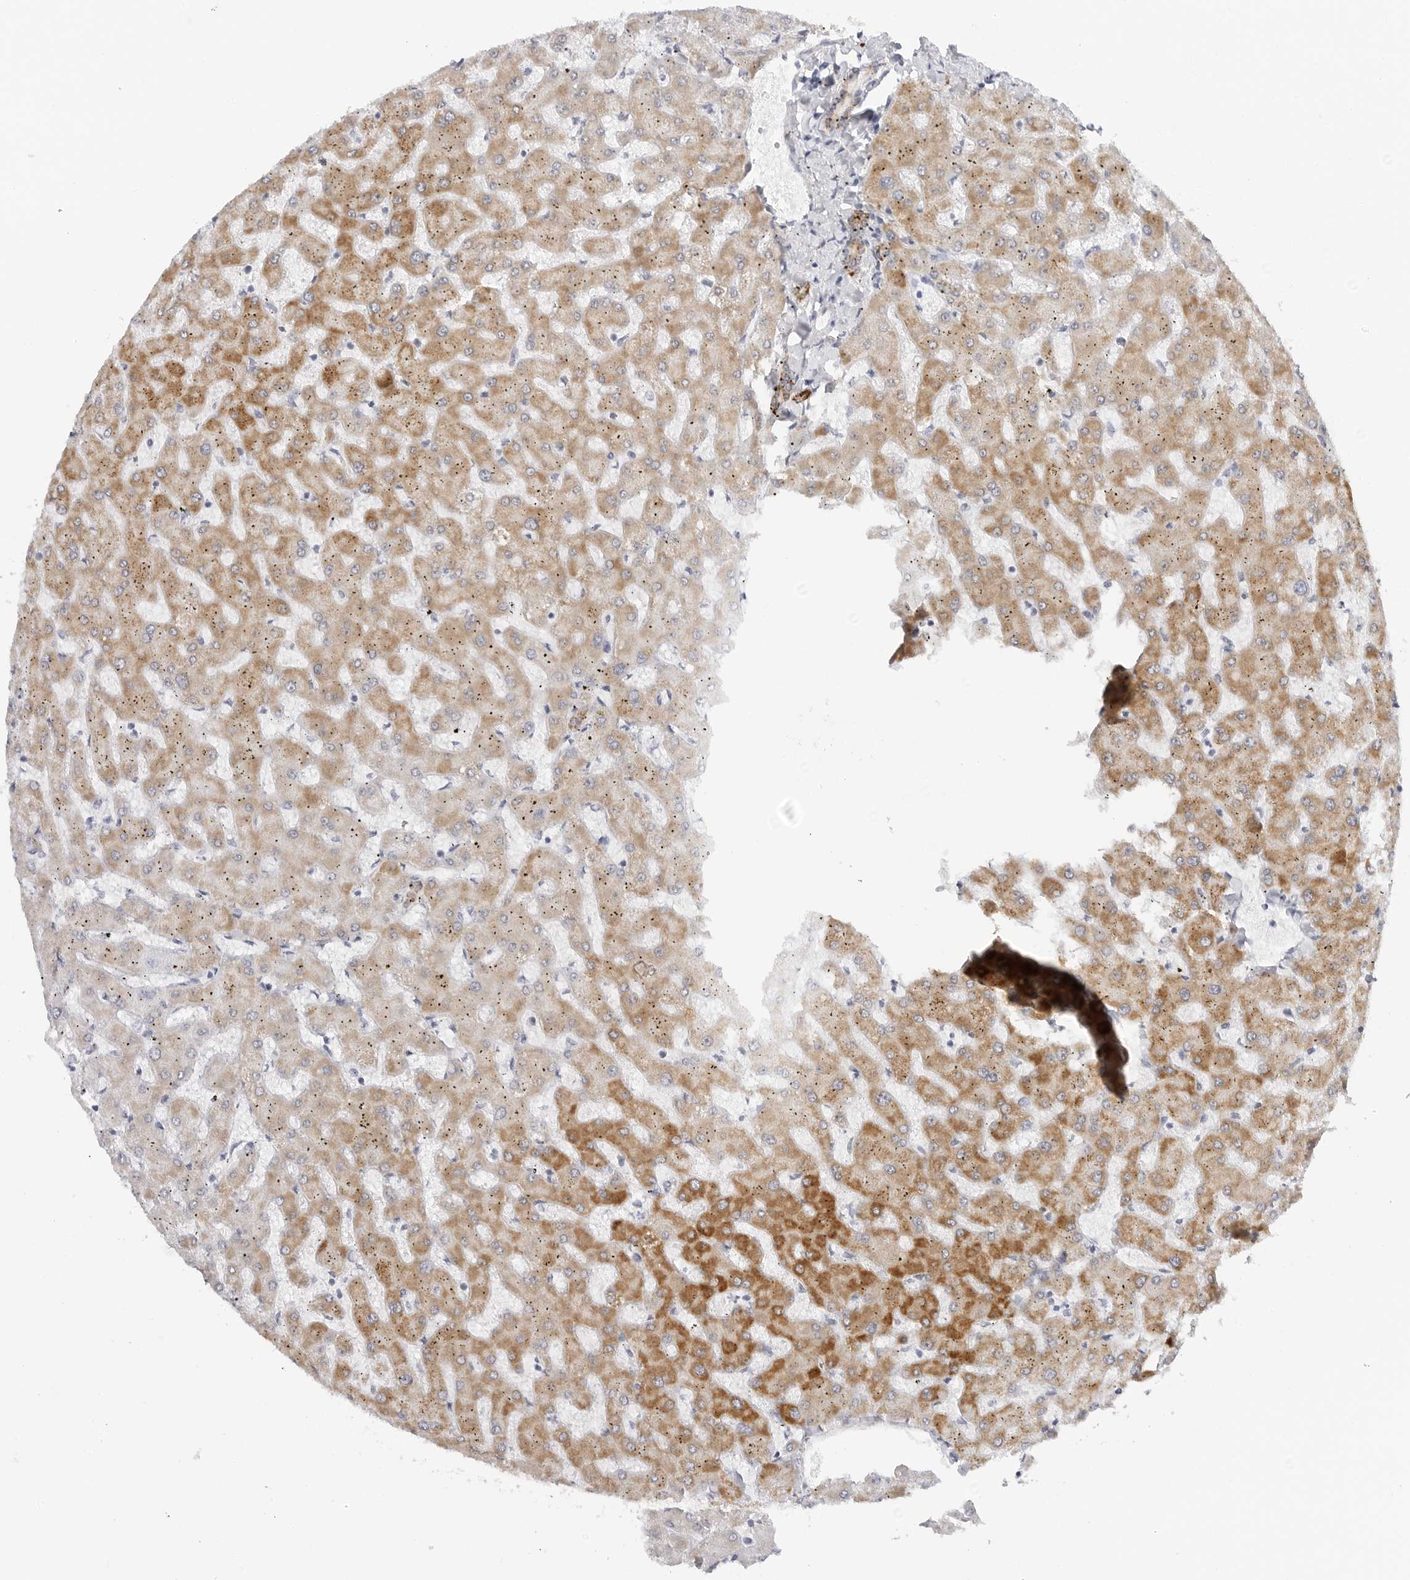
{"staining": {"intensity": "moderate", "quantity": "25%-75%", "location": "cytoplasmic/membranous"}, "tissue": "liver", "cell_type": "Cholangiocytes", "image_type": "normal", "snomed": [{"axis": "morphology", "description": "Normal tissue, NOS"}, {"axis": "topography", "description": "Liver"}], "caption": "DAB (3,3'-diaminobenzidine) immunohistochemical staining of benign liver shows moderate cytoplasmic/membranous protein expression in about 25%-75% of cholangiocytes. Using DAB (brown) and hematoxylin (blue) stains, captured at high magnification using brightfield microscopy.", "gene": "HSPB7", "patient": {"sex": "female", "age": 63}}